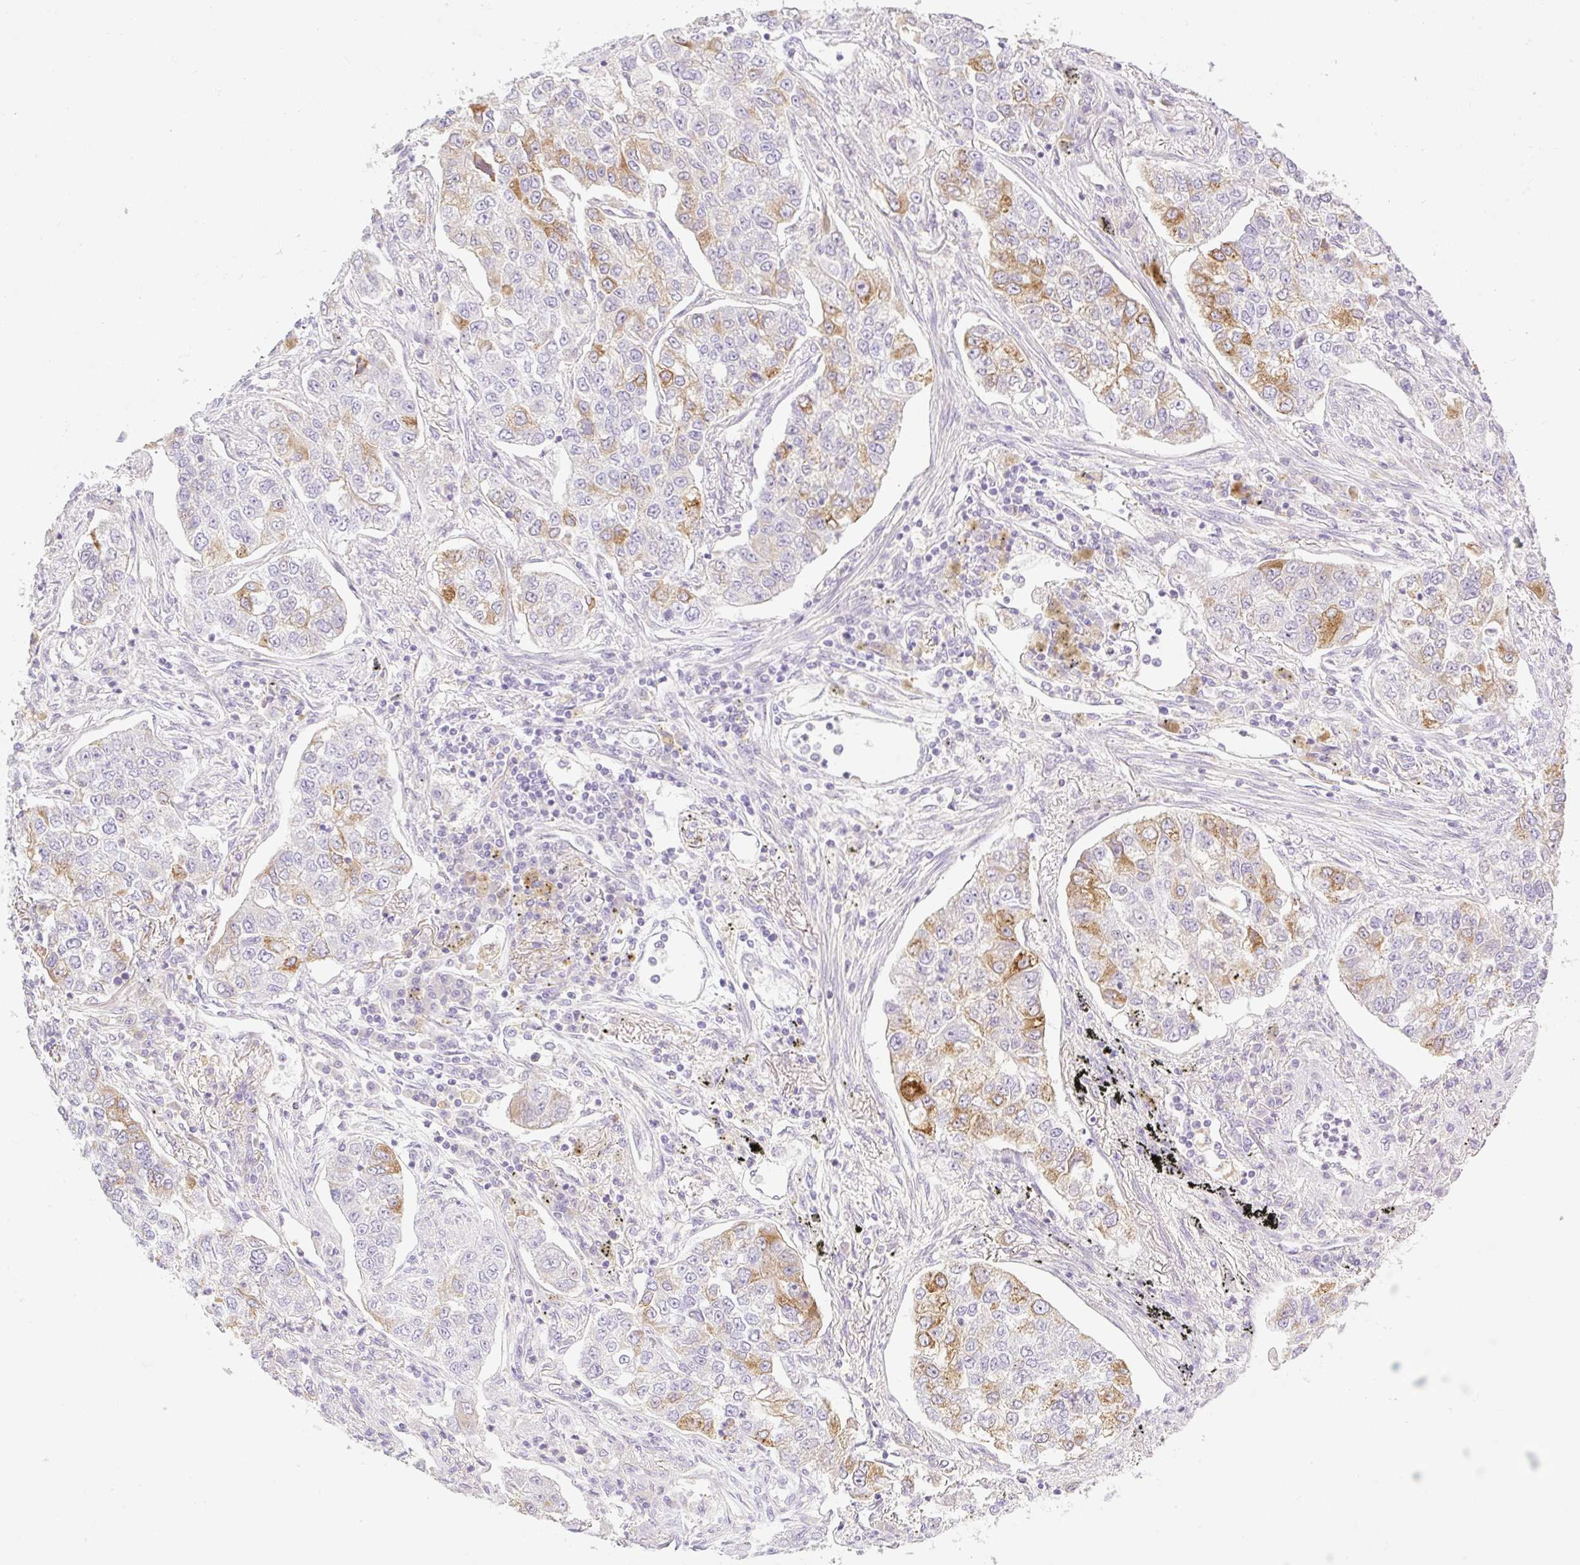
{"staining": {"intensity": "moderate", "quantity": "25%-75%", "location": "cytoplasmic/membranous"}, "tissue": "lung cancer", "cell_type": "Tumor cells", "image_type": "cancer", "snomed": [{"axis": "morphology", "description": "Adenocarcinoma, NOS"}, {"axis": "topography", "description": "Lung"}], "caption": "Protein positivity by immunohistochemistry (IHC) exhibits moderate cytoplasmic/membranous positivity in approximately 25%-75% of tumor cells in lung cancer. (DAB (3,3'-diaminobenzidine) IHC with brightfield microscopy, high magnification).", "gene": "MIA2", "patient": {"sex": "male", "age": 49}}